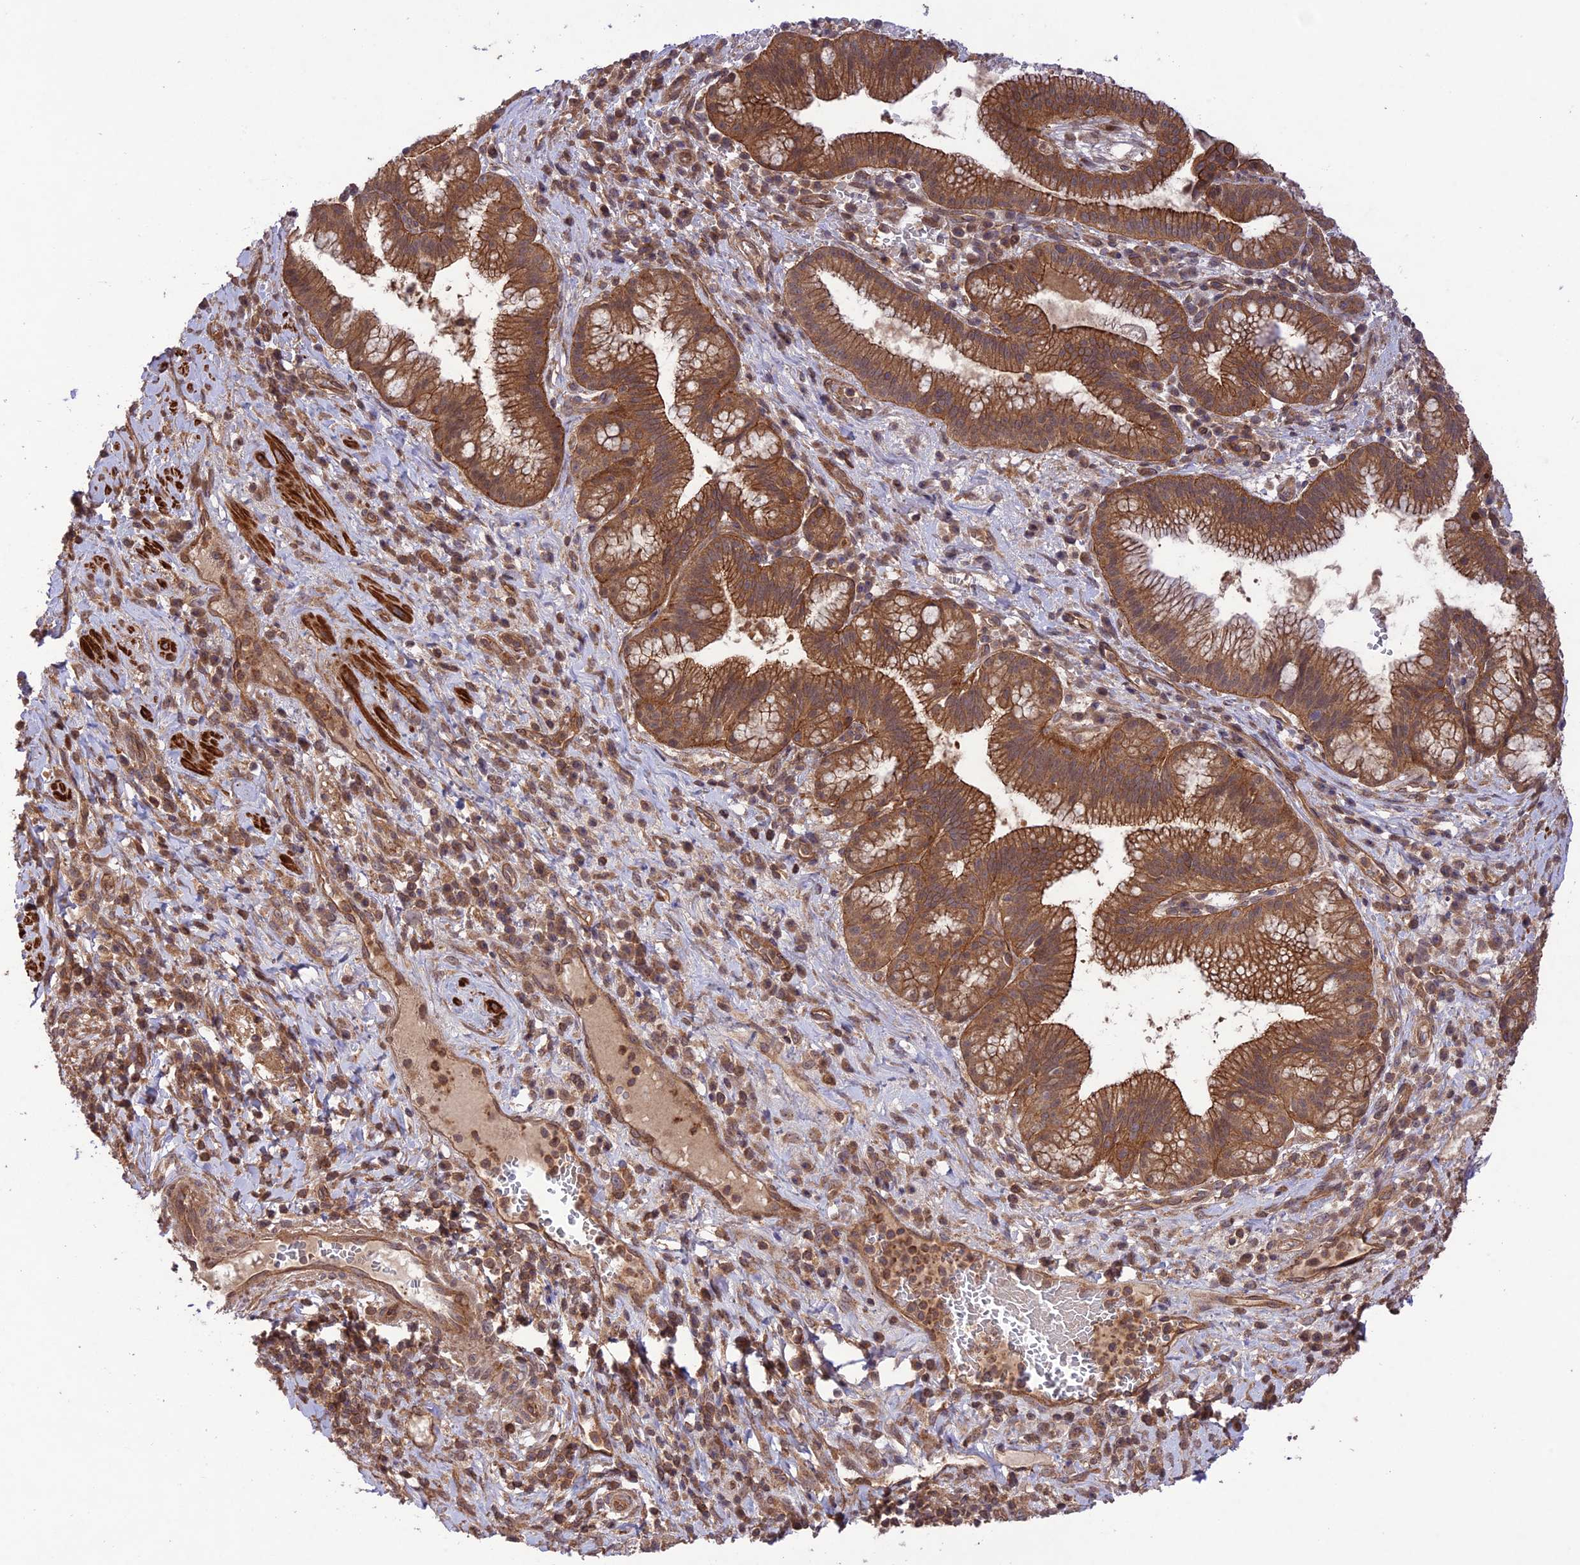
{"staining": {"intensity": "moderate", "quantity": ">75%", "location": "cytoplasmic/membranous"}, "tissue": "pancreatic cancer", "cell_type": "Tumor cells", "image_type": "cancer", "snomed": [{"axis": "morphology", "description": "Adenocarcinoma, NOS"}, {"axis": "topography", "description": "Pancreas"}], "caption": "Human pancreatic cancer (adenocarcinoma) stained with a protein marker demonstrates moderate staining in tumor cells.", "gene": "FCHSD1", "patient": {"sex": "male", "age": 72}}